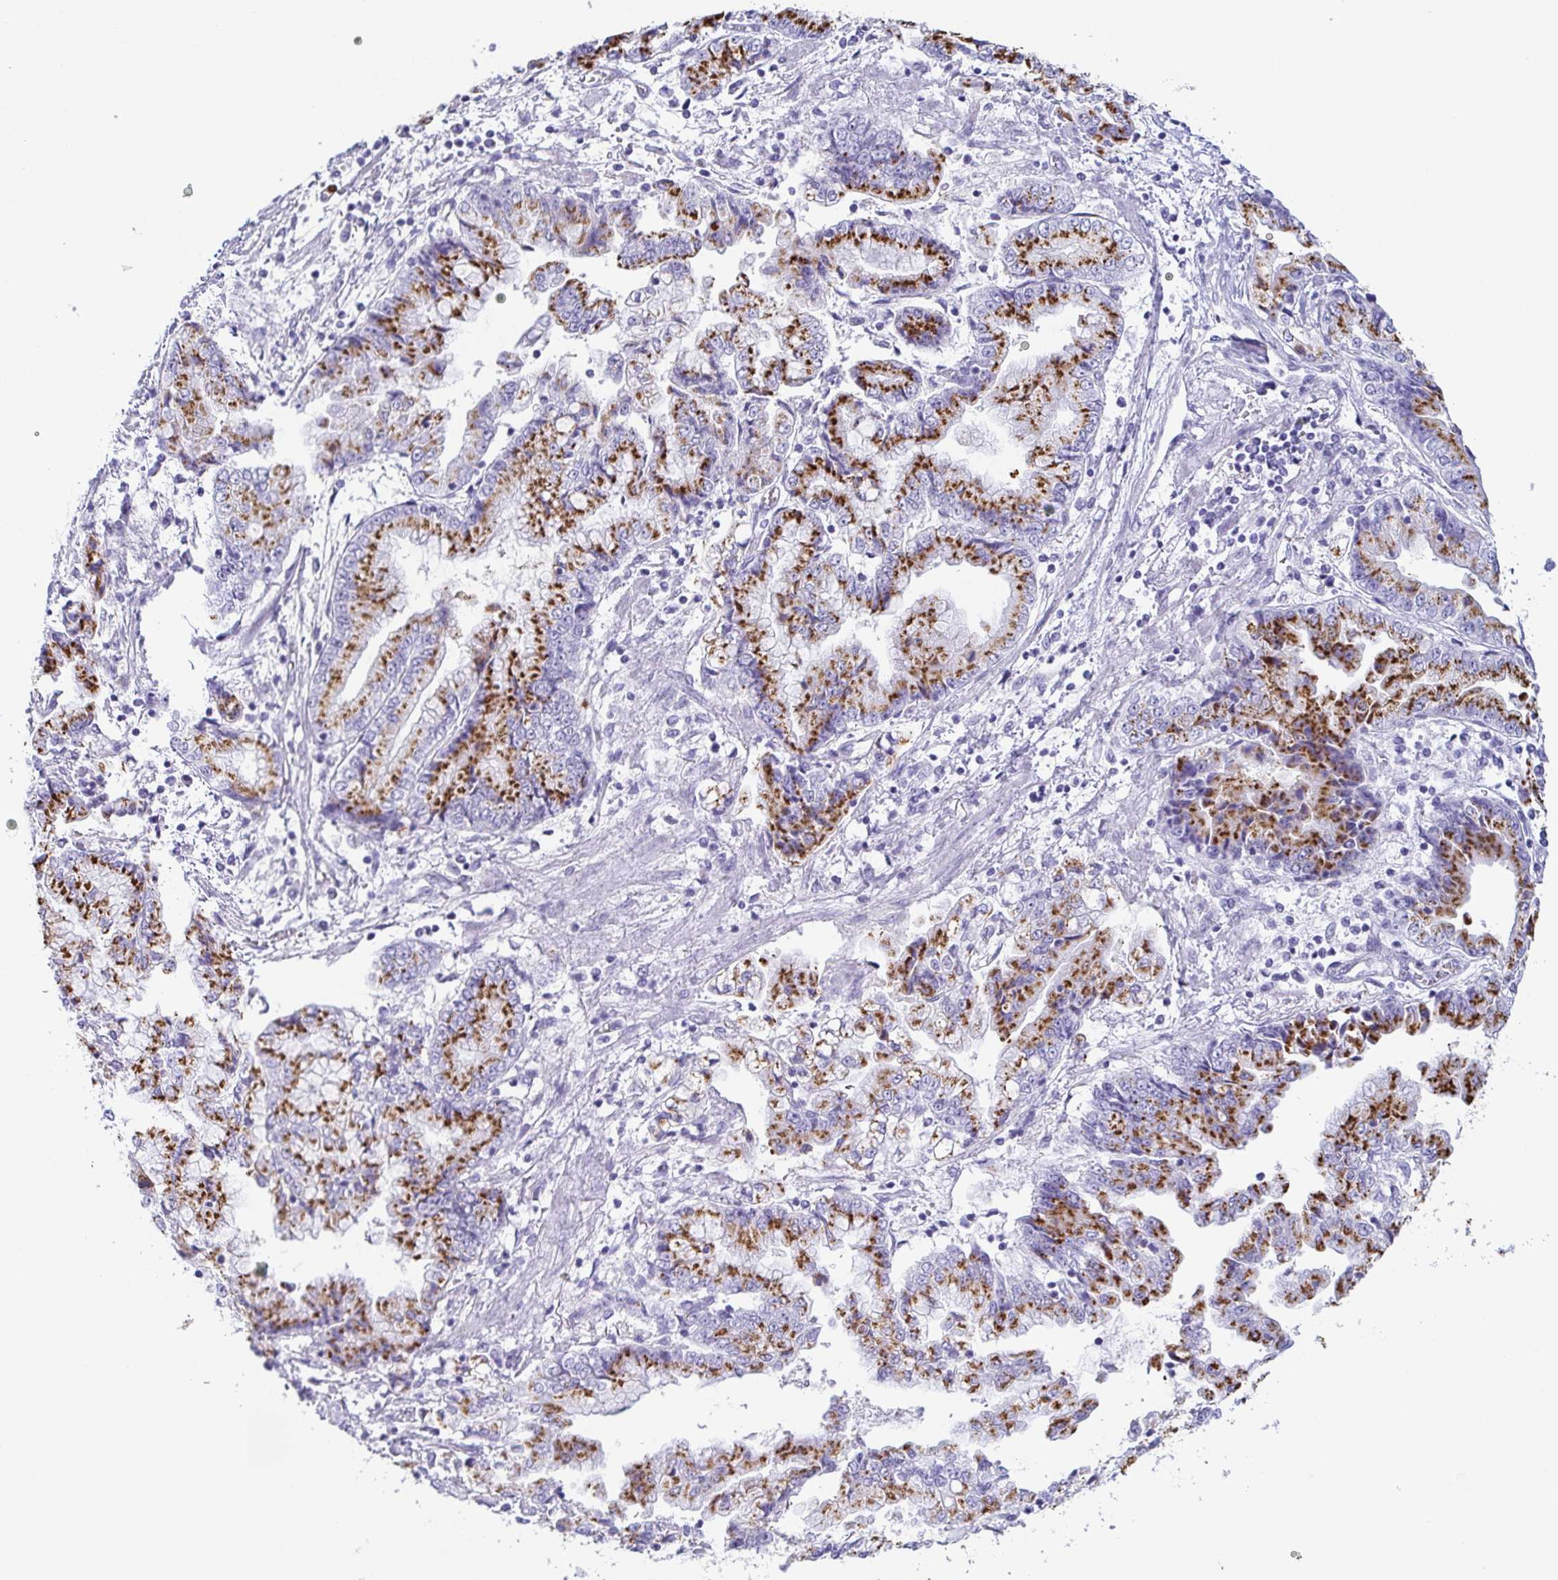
{"staining": {"intensity": "strong", "quantity": ">75%", "location": "cytoplasmic/membranous"}, "tissue": "stomach cancer", "cell_type": "Tumor cells", "image_type": "cancer", "snomed": [{"axis": "morphology", "description": "Adenocarcinoma, NOS"}, {"axis": "topography", "description": "Stomach, upper"}], "caption": "Immunohistochemistry (IHC) (DAB (3,3'-diaminobenzidine)) staining of stomach adenocarcinoma demonstrates strong cytoplasmic/membranous protein staining in approximately >75% of tumor cells.", "gene": "LDLRAD1", "patient": {"sex": "female", "age": 74}}